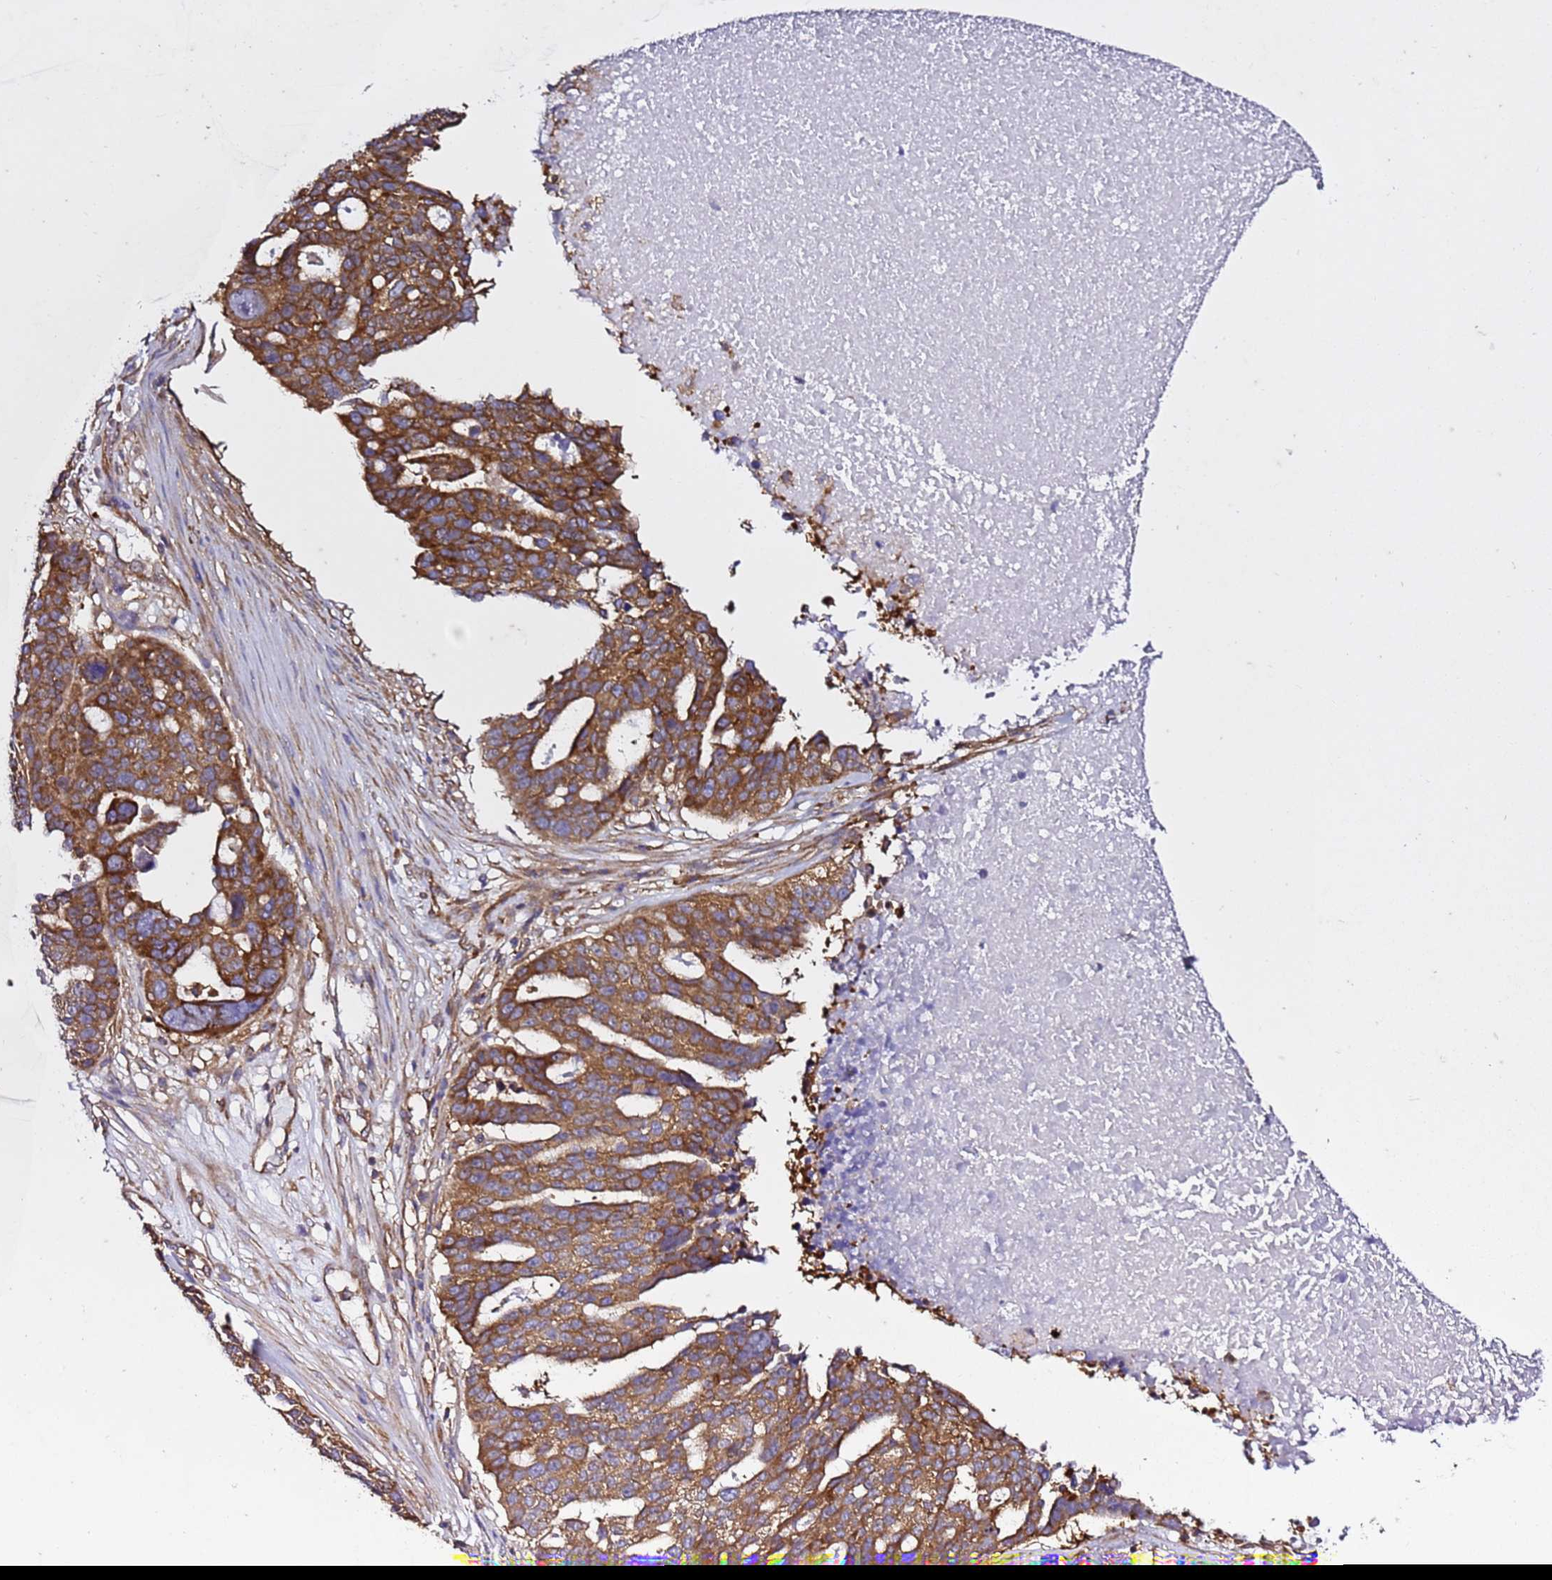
{"staining": {"intensity": "strong", "quantity": ">75%", "location": "cytoplasmic/membranous"}, "tissue": "ovarian cancer", "cell_type": "Tumor cells", "image_type": "cancer", "snomed": [{"axis": "morphology", "description": "Cystadenocarcinoma, serous, NOS"}, {"axis": "topography", "description": "Ovary"}], "caption": "There is high levels of strong cytoplasmic/membranous positivity in tumor cells of serous cystadenocarcinoma (ovarian), as demonstrated by immunohistochemical staining (brown color).", "gene": "TPST1", "patient": {"sex": "female", "age": 59}}